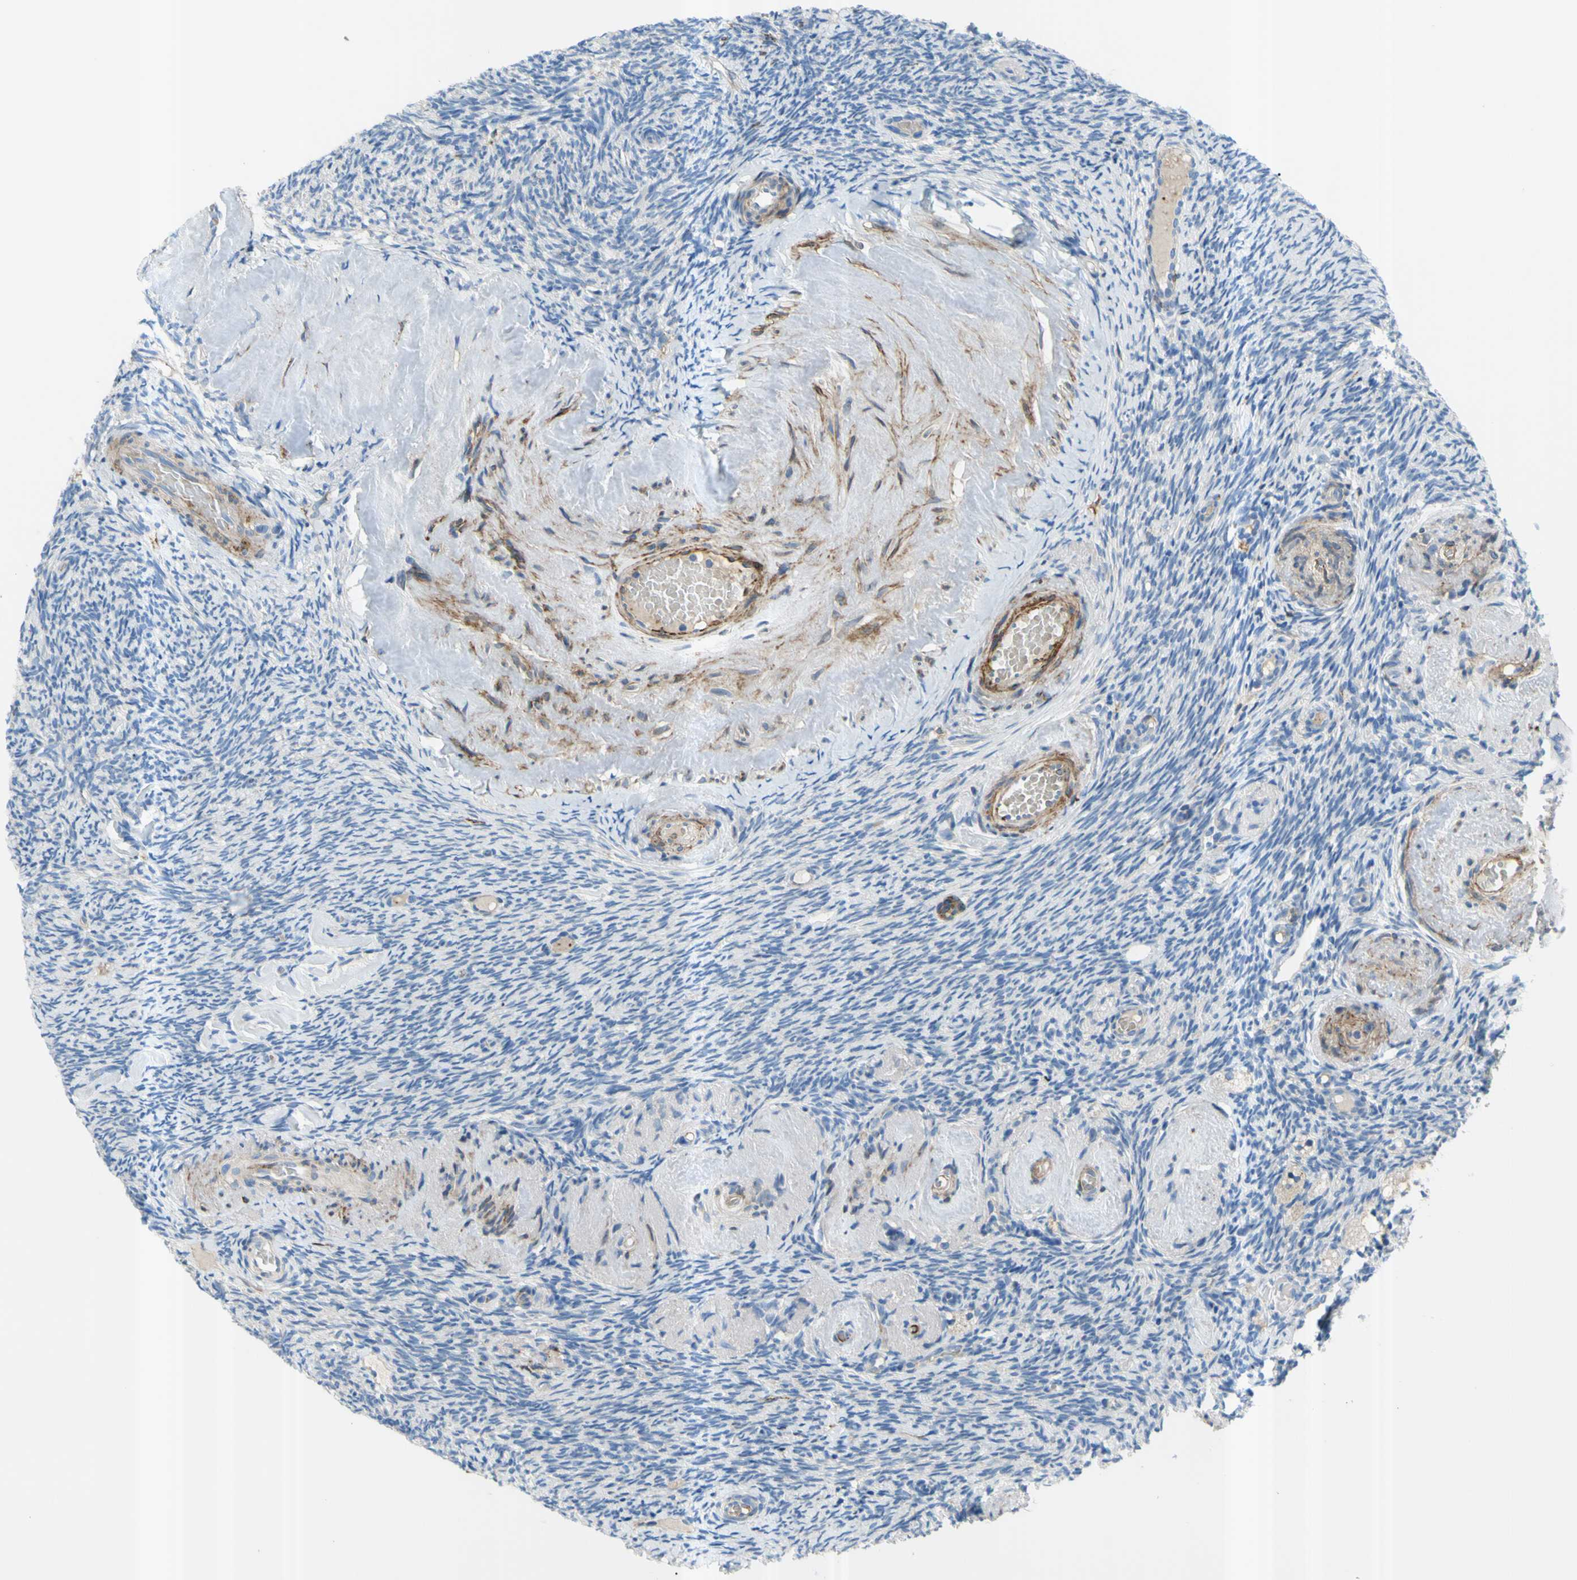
{"staining": {"intensity": "negative", "quantity": "none", "location": "none"}, "tissue": "ovary", "cell_type": "Follicle cells", "image_type": "normal", "snomed": [{"axis": "morphology", "description": "Normal tissue, NOS"}, {"axis": "topography", "description": "Ovary"}], "caption": "This is a micrograph of IHC staining of normal ovary, which shows no staining in follicle cells. Brightfield microscopy of immunohistochemistry (IHC) stained with DAB (brown) and hematoxylin (blue), captured at high magnification.", "gene": "PRRG2", "patient": {"sex": "female", "age": 60}}